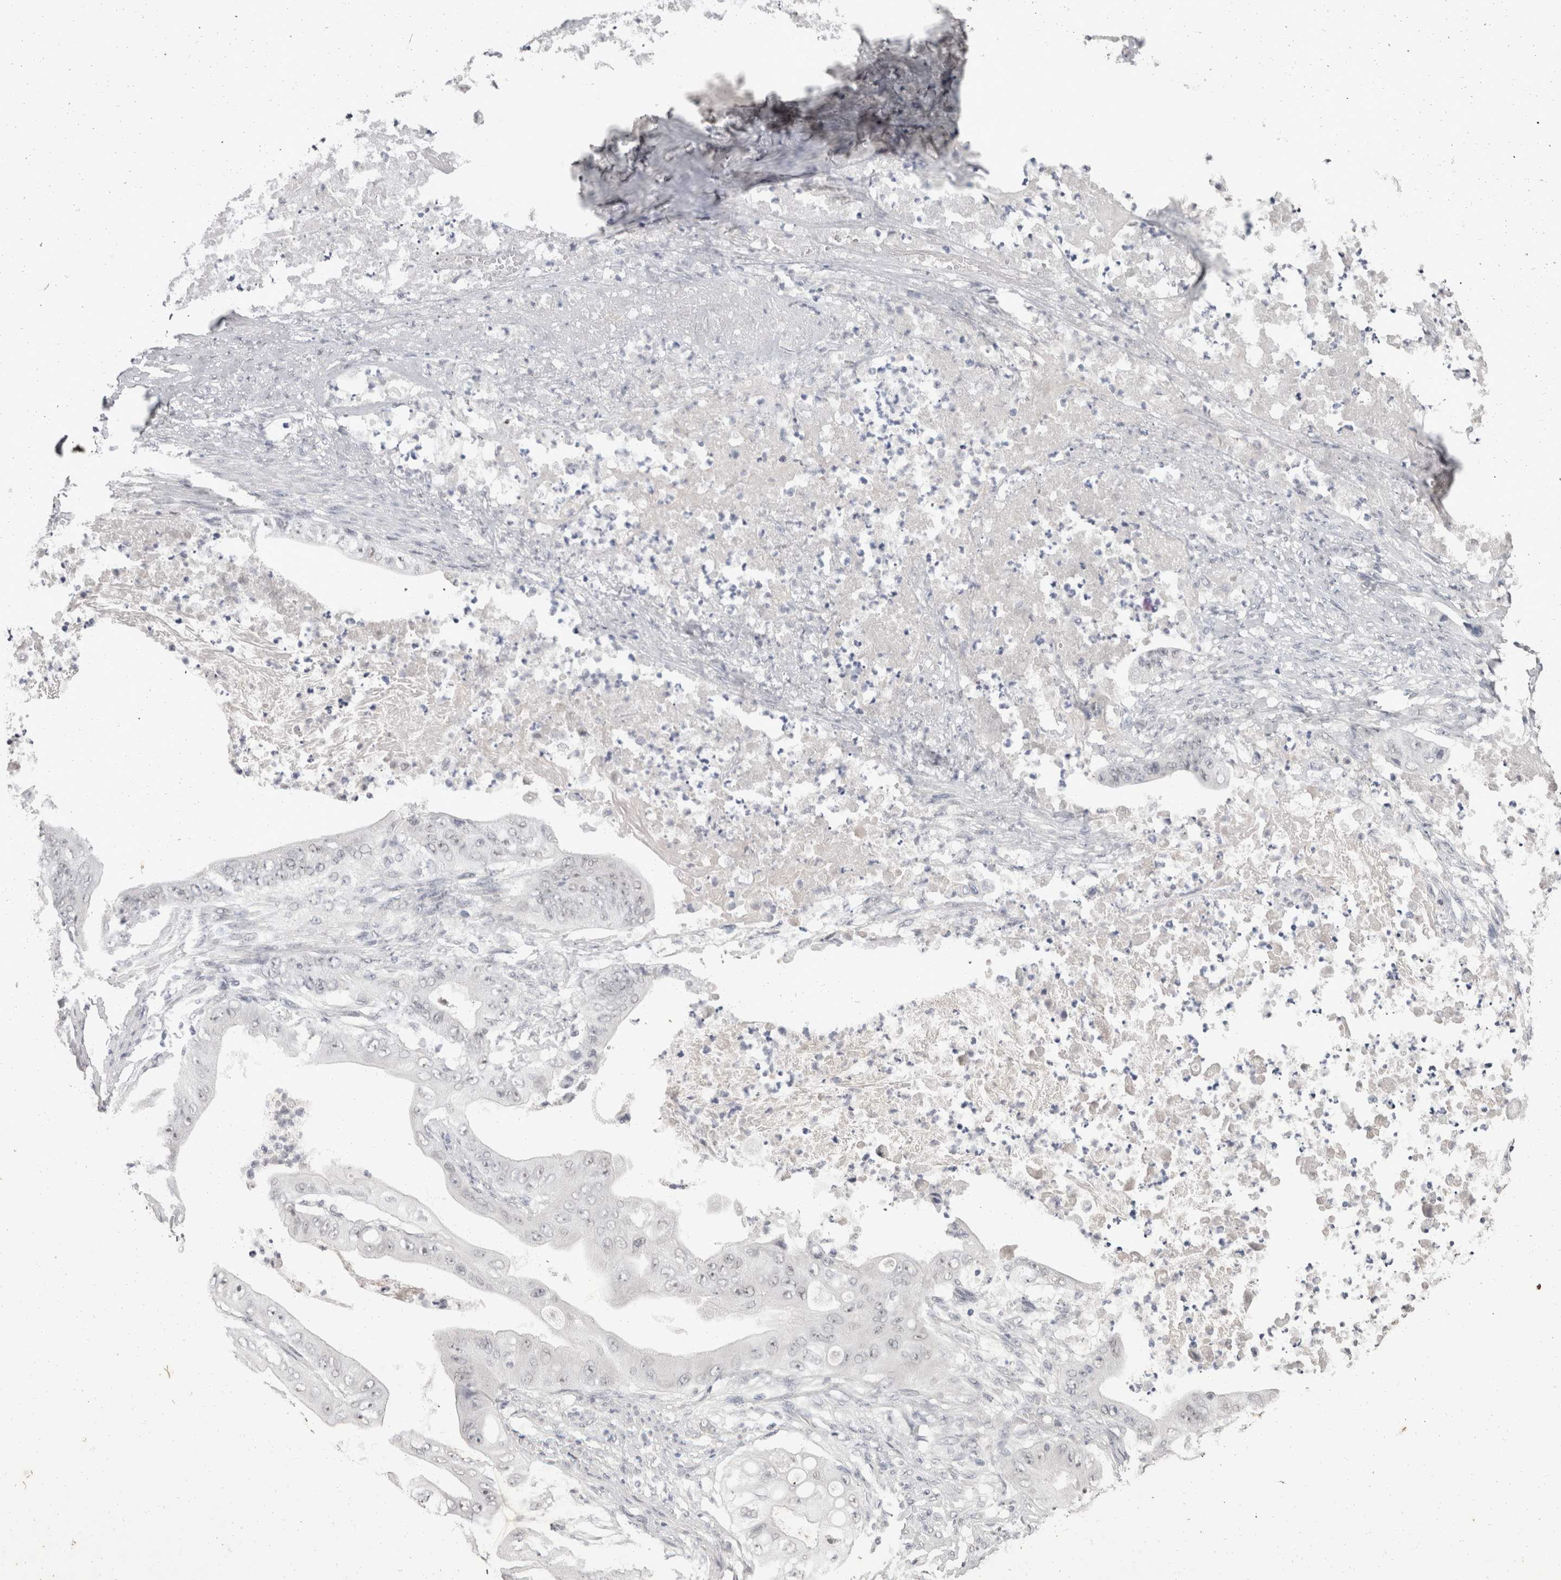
{"staining": {"intensity": "negative", "quantity": "none", "location": "none"}, "tissue": "stomach cancer", "cell_type": "Tumor cells", "image_type": "cancer", "snomed": [{"axis": "morphology", "description": "Adenocarcinoma, NOS"}, {"axis": "topography", "description": "Stomach"}], "caption": "Immunohistochemistry (IHC) of stomach cancer displays no staining in tumor cells.", "gene": "DDX17", "patient": {"sex": "female", "age": 73}}